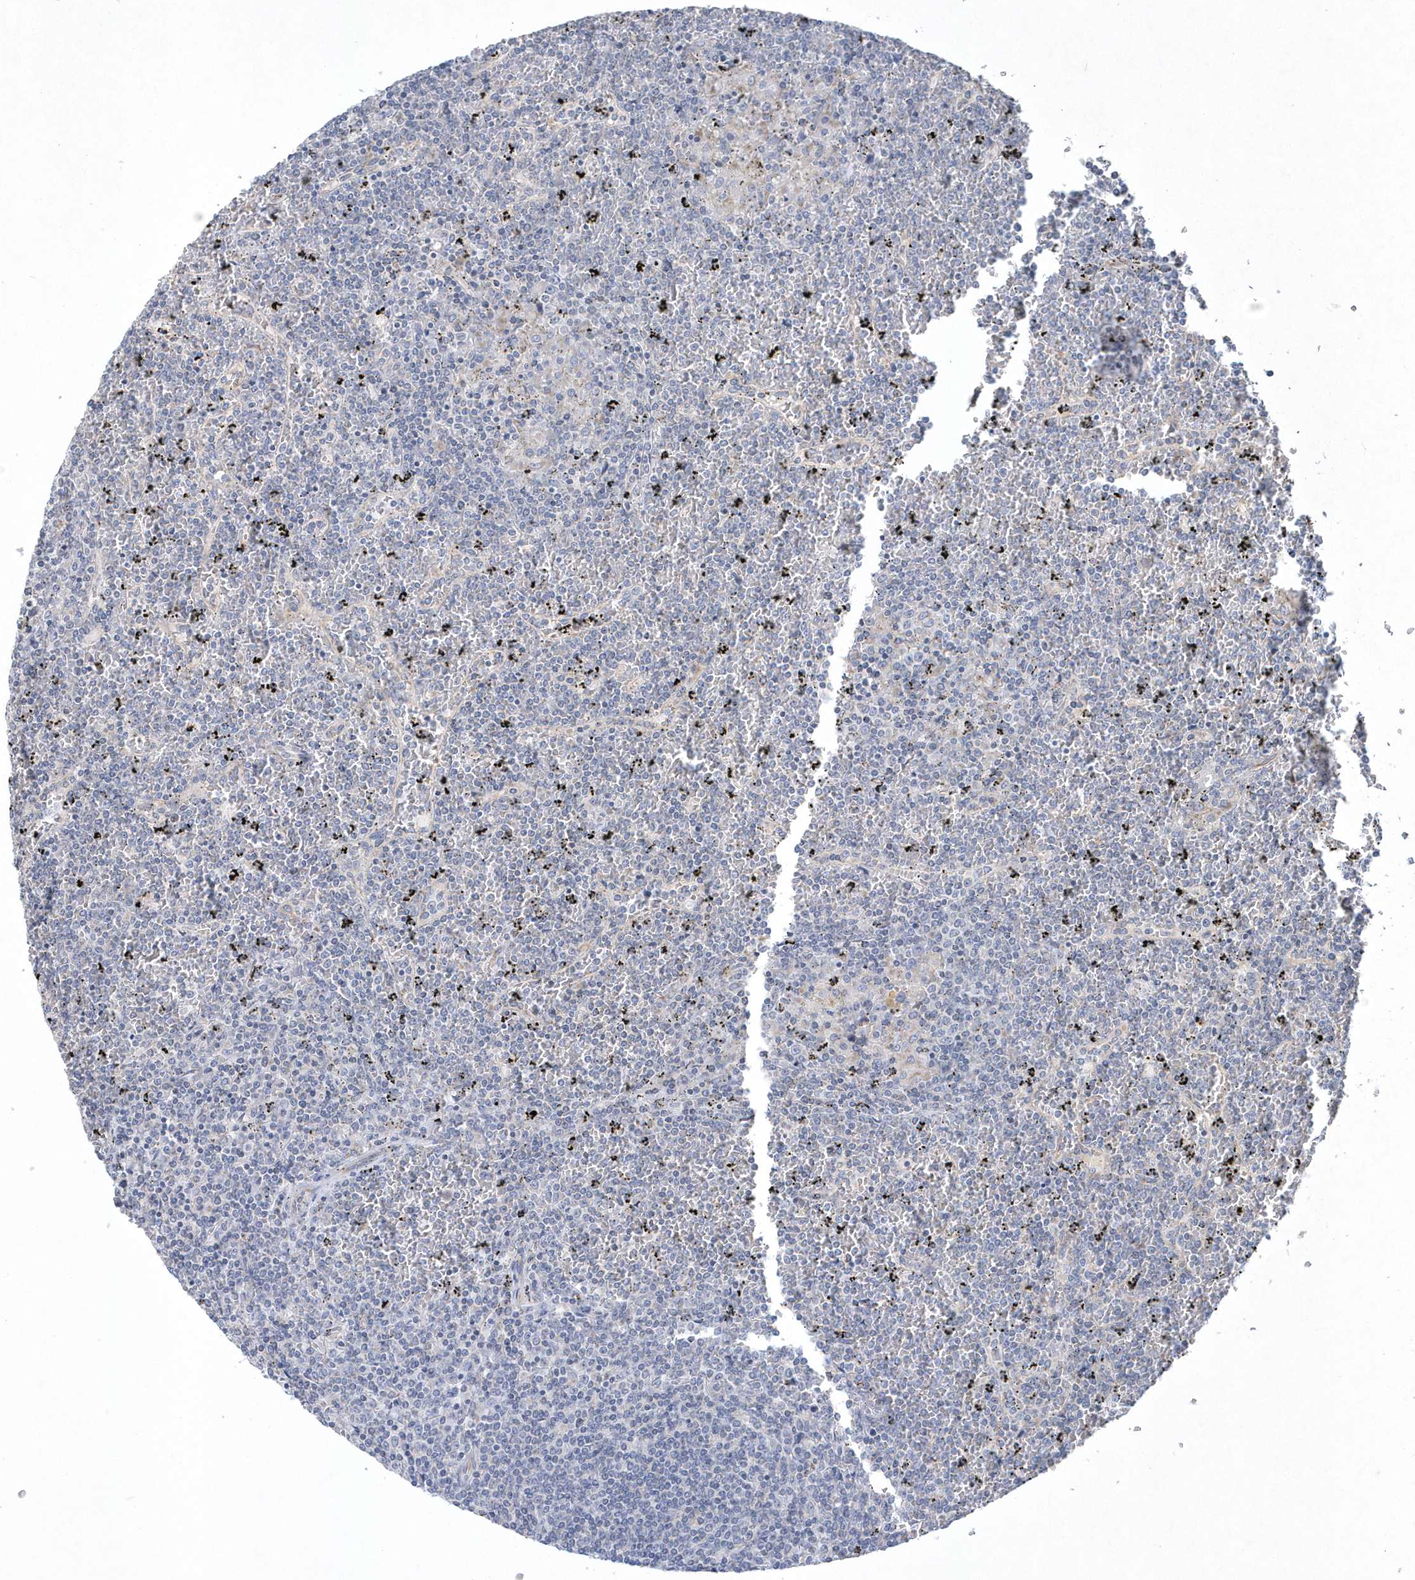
{"staining": {"intensity": "negative", "quantity": "none", "location": "none"}, "tissue": "lymphoma", "cell_type": "Tumor cells", "image_type": "cancer", "snomed": [{"axis": "morphology", "description": "Malignant lymphoma, non-Hodgkin's type, Low grade"}, {"axis": "topography", "description": "Spleen"}], "caption": "Immunohistochemistry histopathology image of neoplastic tissue: human lymphoma stained with DAB (3,3'-diaminobenzidine) displays no significant protein staining in tumor cells.", "gene": "DGAT1", "patient": {"sex": "female", "age": 19}}